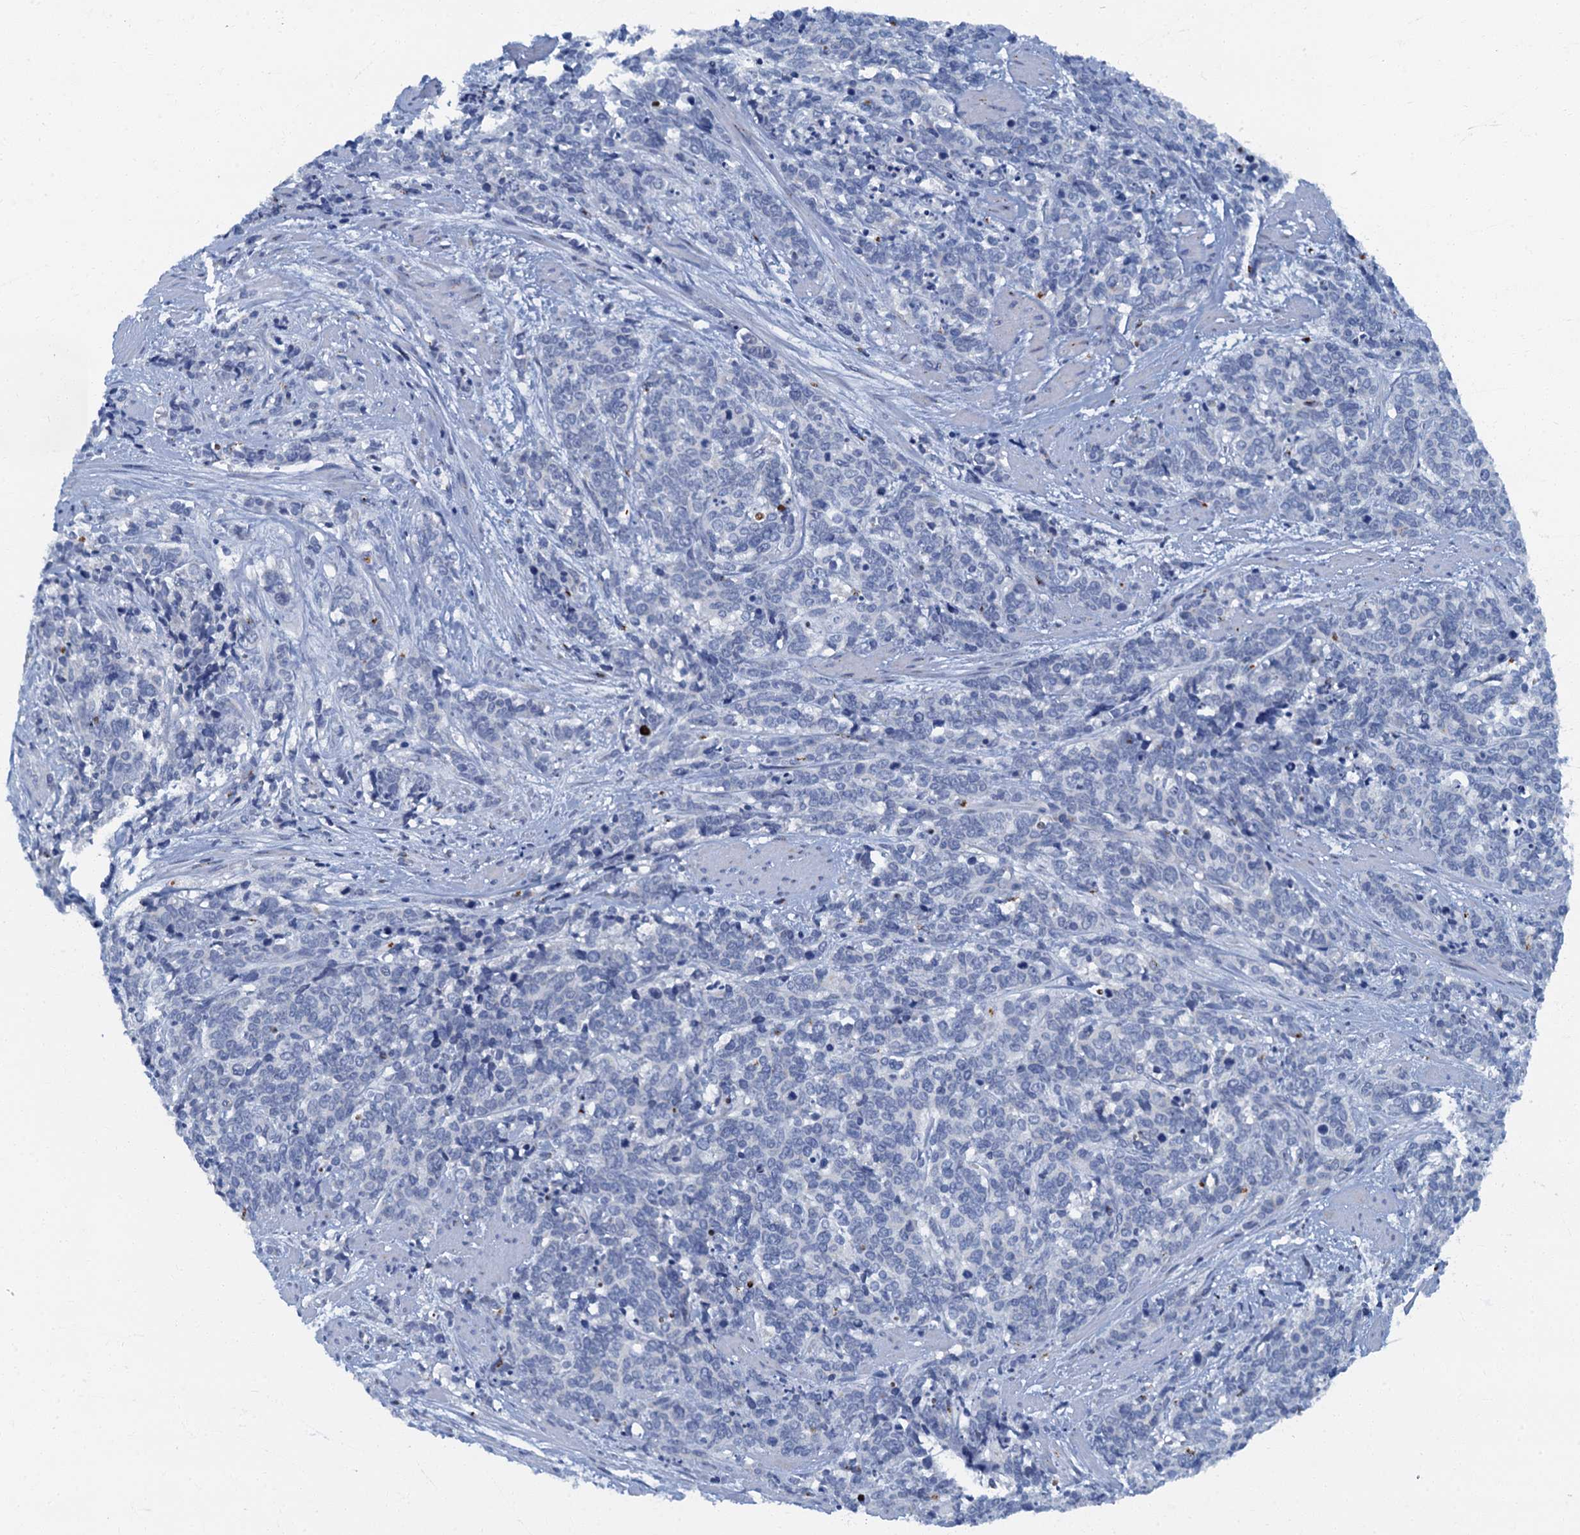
{"staining": {"intensity": "negative", "quantity": "none", "location": "none"}, "tissue": "cervical cancer", "cell_type": "Tumor cells", "image_type": "cancer", "snomed": [{"axis": "morphology", "description": "Squamous cell carcinoma, NOS"}, {"axis": "topography", "description": "Cervix"}], "caption": "Tumor cells are negative for brown protein staining in cervical cancer. Brightfield microscopy of immunohistochemistry (IHC) stained with DAB (3,3'-diaminobenzidine) (brown) and hematoxylin (blue), captured at high magnification.", "gene": "LYPD3", "patient": {"sex": "female", "age": 60}}